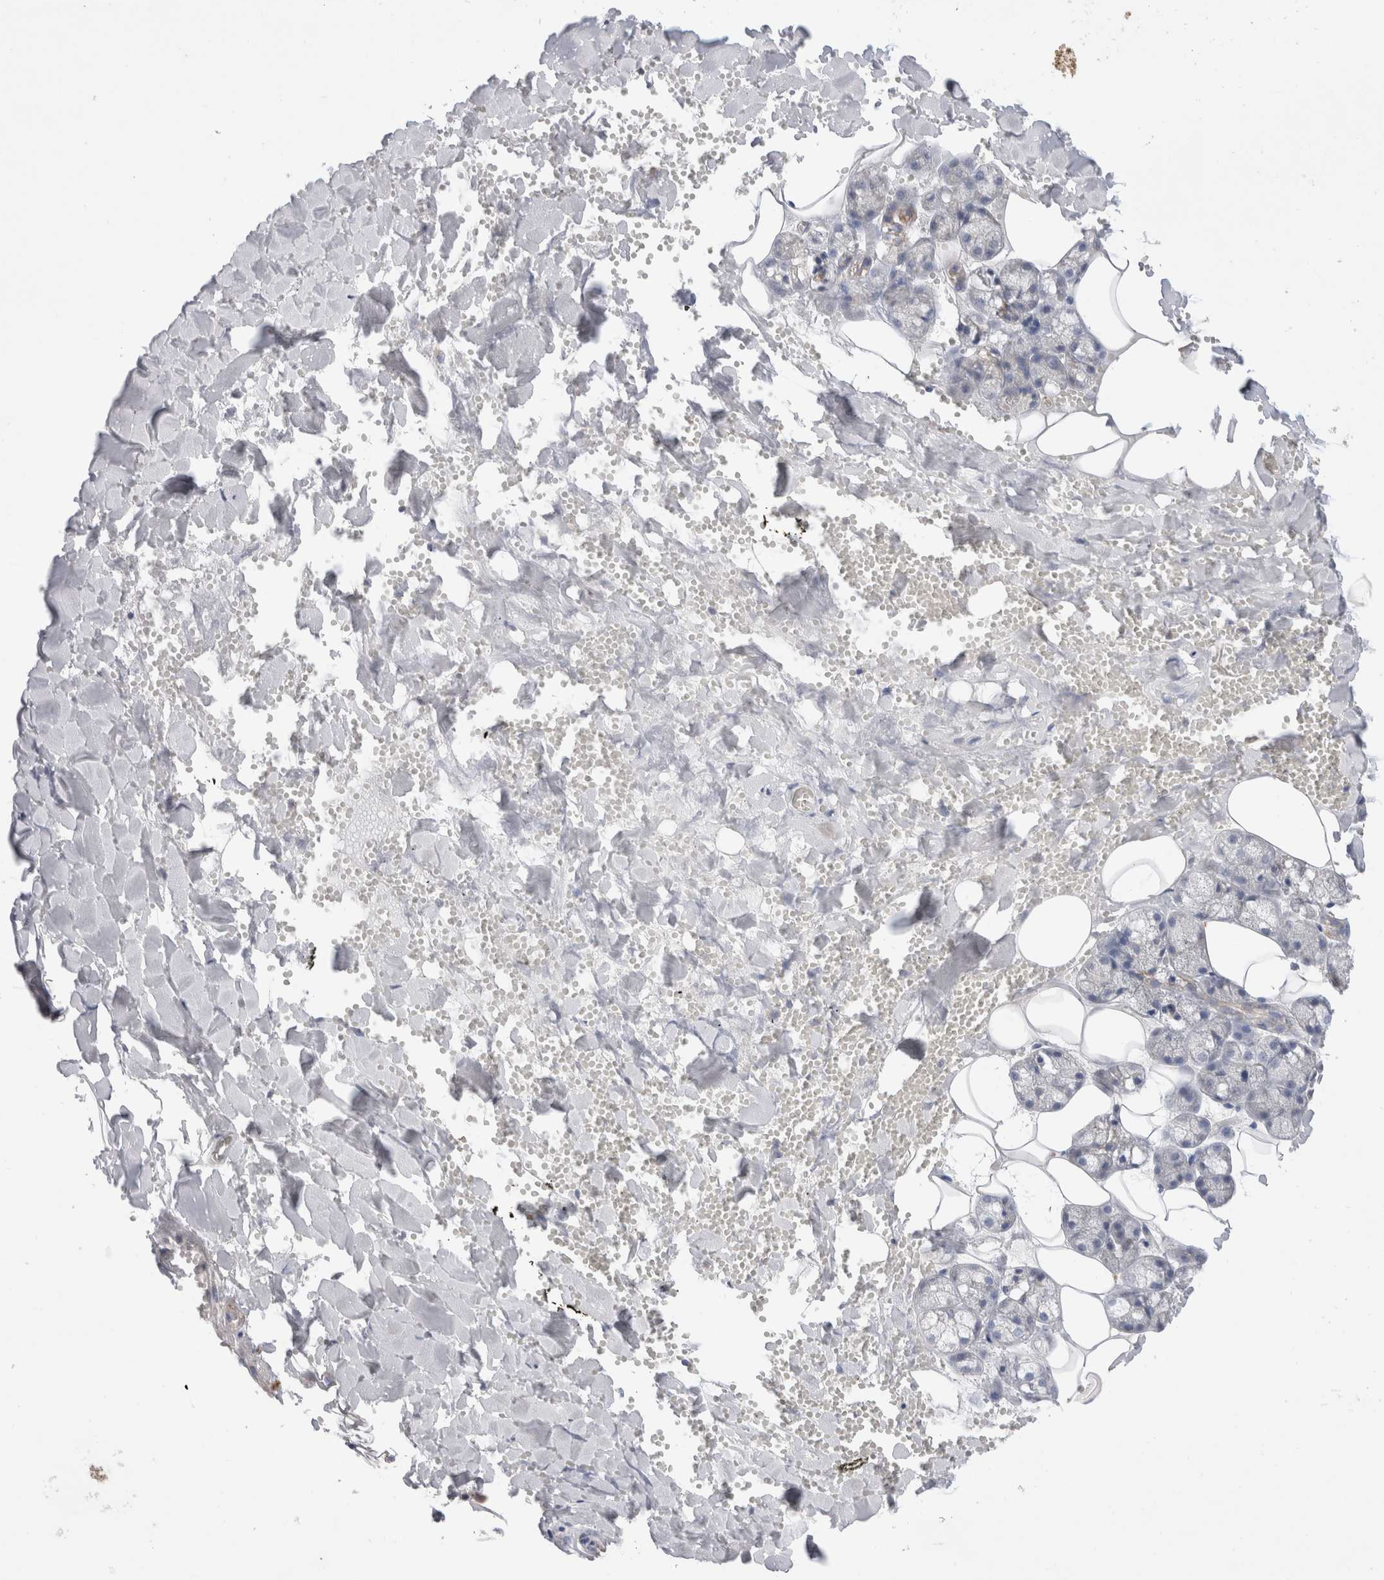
{"staining": {"intensity": "moderate", "quantity": "<25%", "location": "cytoplasmic/membranous"}, "tissue": "salivary gland", "cell_type": "Glandular cells", "image_type": "normal", "snomed": [{"axis": "morphology", "description": "Normal tissue, NOS"}, {"axis": "topography", "description": "Salivary gland"}], "caption": "Moderate cytoplasmic/membranous expression is present in approximately <25% of glandular cells in unremarkable salivary gland.", "gene": "TBC1D16", "patient": {"sex": "male", "age": 62}}